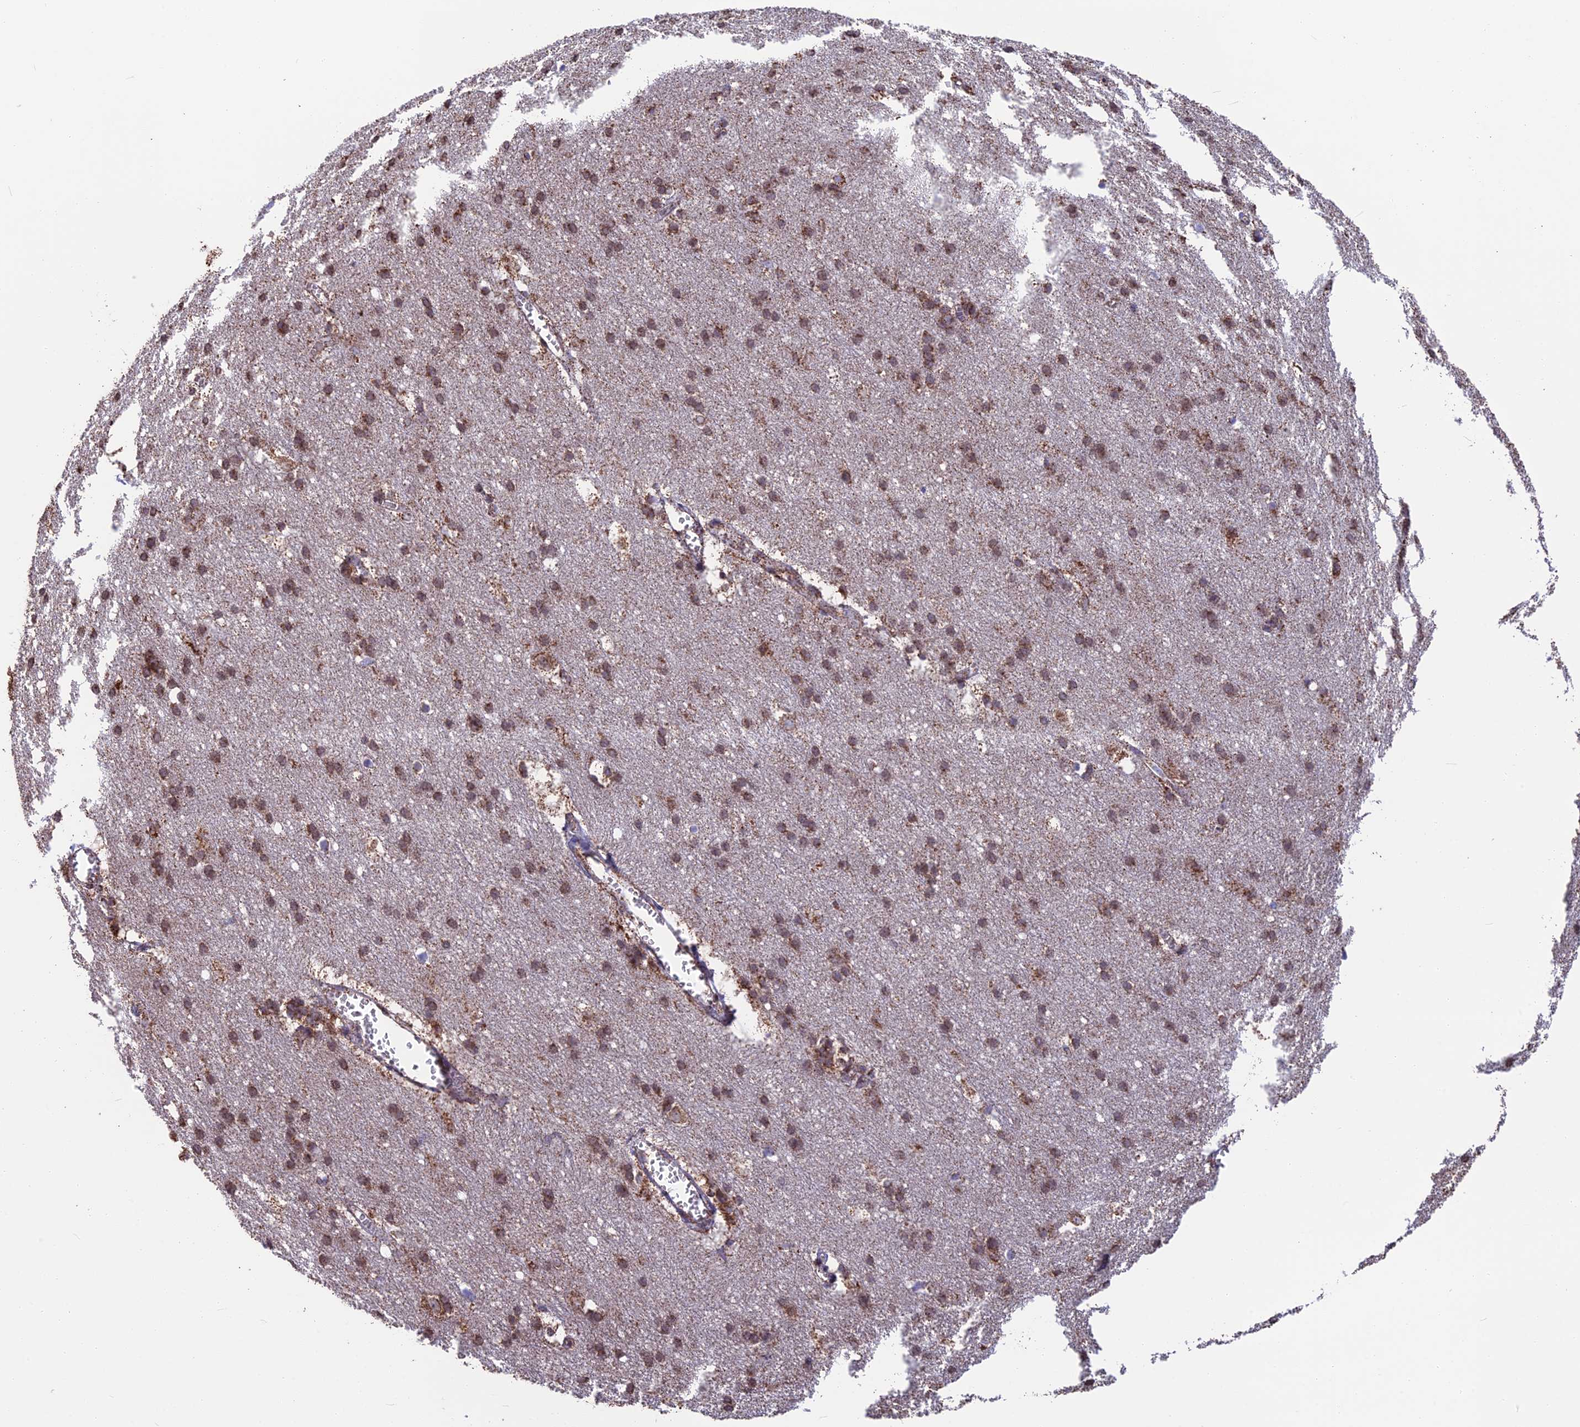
{"staining": {"intensity": "moderate", "quantity": ">75%", "location": "cytoplasmic/membranous"}, "tissue": "cerebral cortex", "cell_type": "Endothelial cells", "image_type": "normal", "snomed": [{"axis": "morphology", "description": "Normal tissue, NOS"}, {"axis": "topography", "description": "Cerebral cortex"}], "caption": "Immunohistochemical staining of unremarkable cerebral cortex shows moderate cytoplasmic/membranous protein positivity in about >75% of endothelial cells. (Brightfield microscopy of DAB IHC at high magnification).", "gene": "CS", "patient": {"sex": "male", "age": 54}}